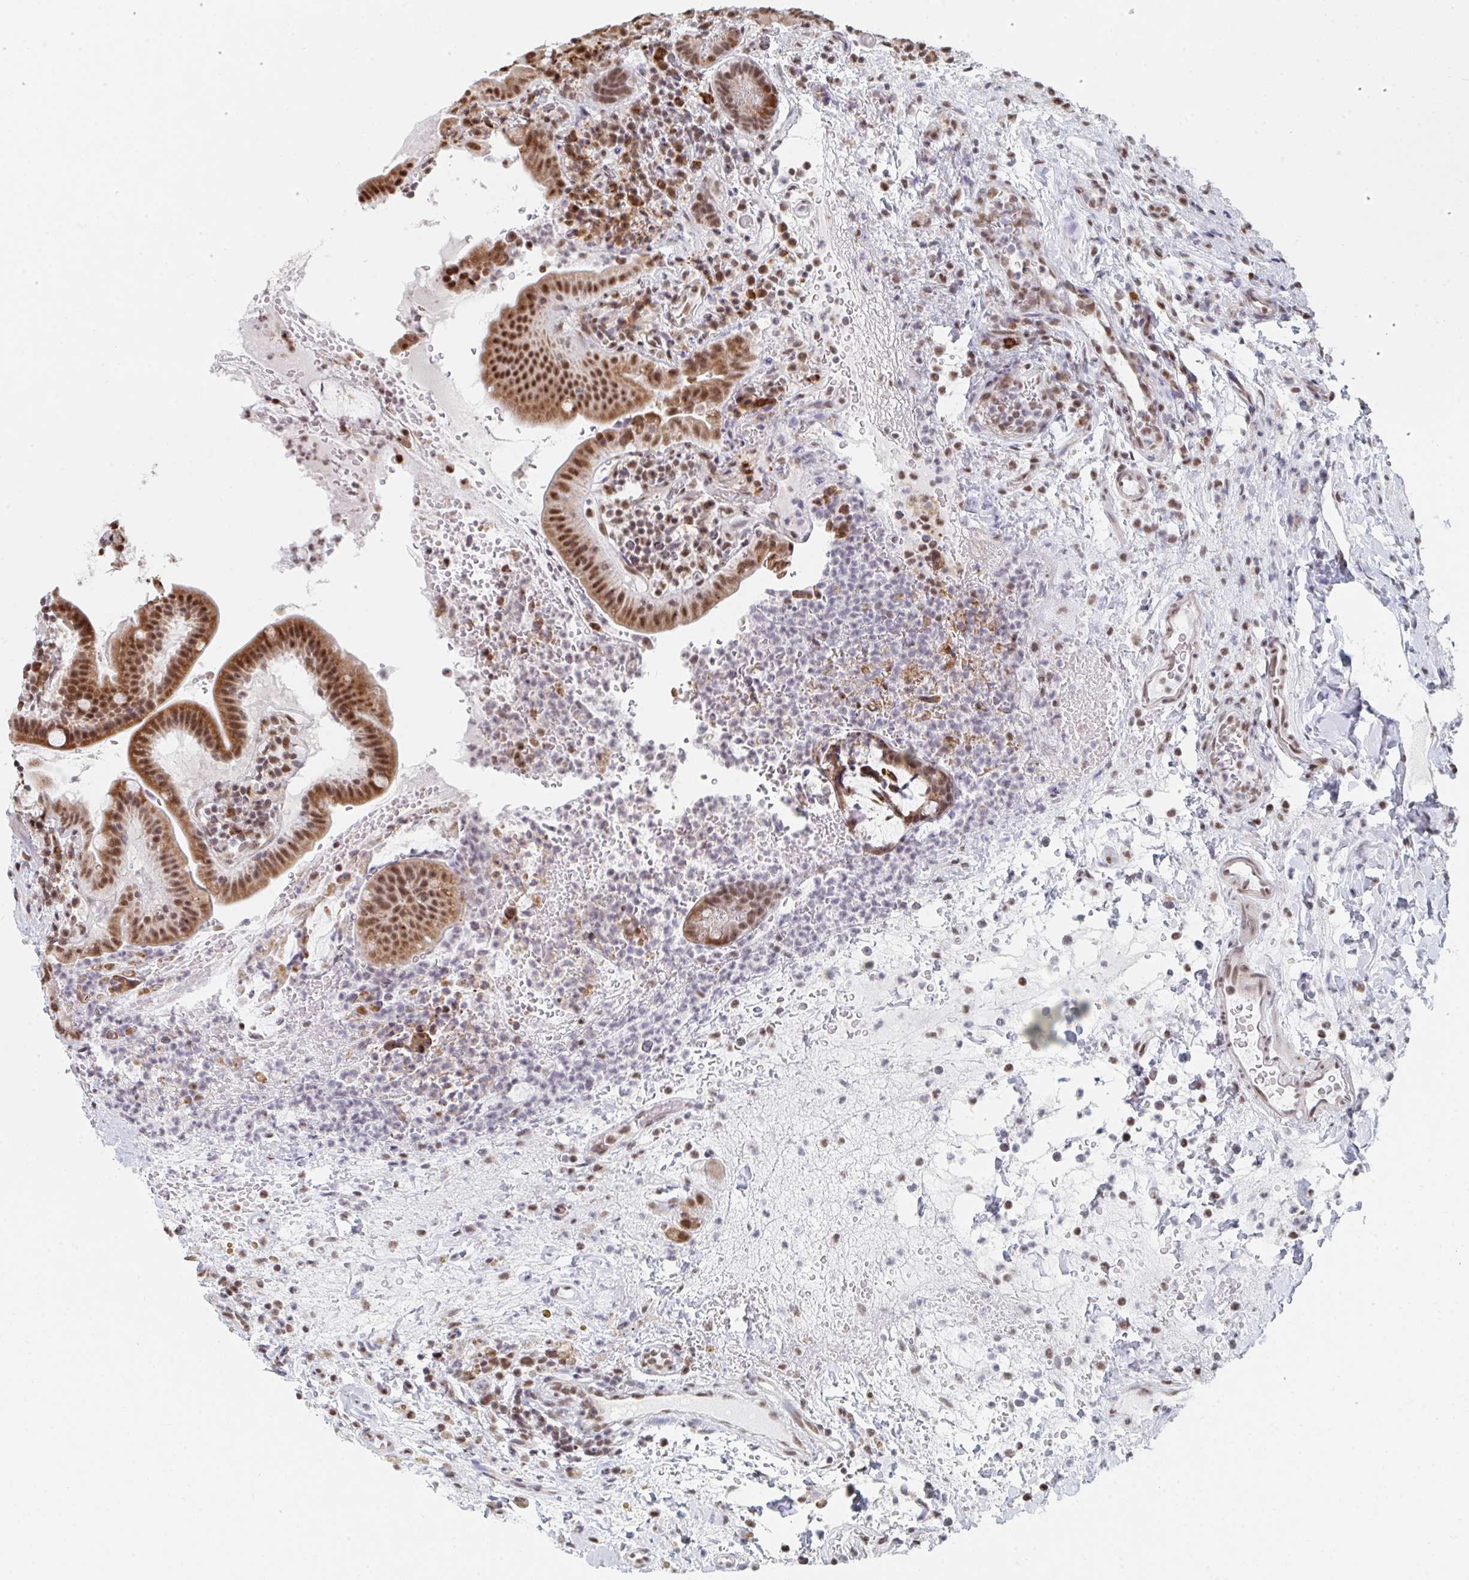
{"staining": {"intensity": "moderate", "quantity": ">75%", "location": "cytoplasmic/membranous,nuclear"}, "tissue": "small intestine", "cell_type": "Glandular cells", "image_type": "normal", "snomed": [{"axis": "morphology", "description": "Normal tissue, NOS"}, {"axis": "topography", "description": "Small intestine"}], "caption": "Glandular cells demonstrate medium levels of moderate cytoplasmic/membranous,nuclear expression in about >75% of cells in unremarkable human small intestine.", "gene": "MBNL1", "patient": {"sex": "male", "age": 26}}